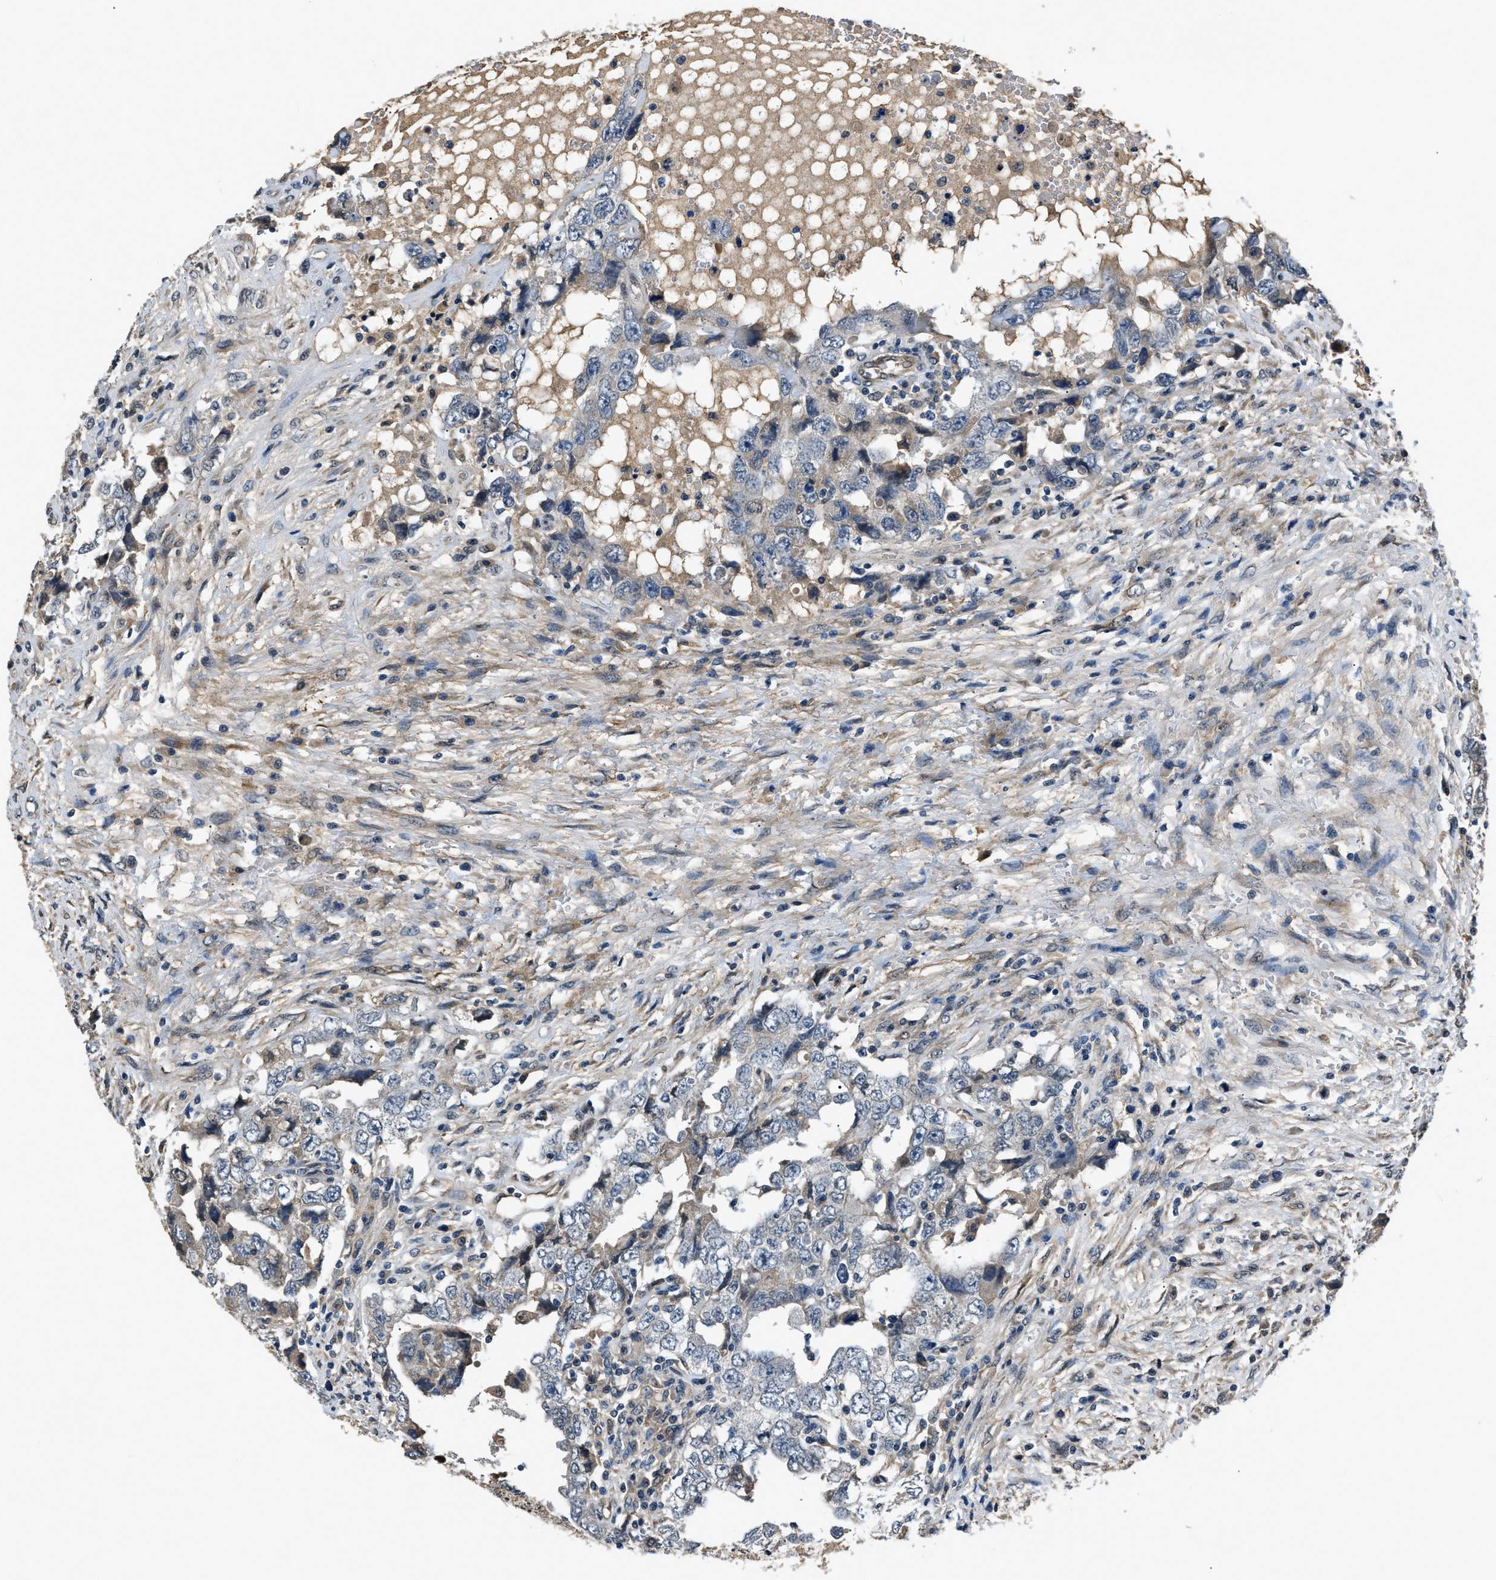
{"staining": {"intensity": "negative", "quantity": "none", "location": "none"}, "tissue": "testis cancer", "cell_type": "Tumor cells", "image_type": "cancer", "snomed": [{"axis": "morphology", "description": "Carcinoma, Embryonal, NOS"}, {"axis": "topography", "description": "Testis"}], "caption": "Protein analysis of testis cancer exhibits no significant expression in tumor cells. (DAB immunohistochemistry (IHC) visualized using brightfield microscopy, high magnification).", "gene": "TP53I3", "patient": {"sex": "male", "age": 26}}